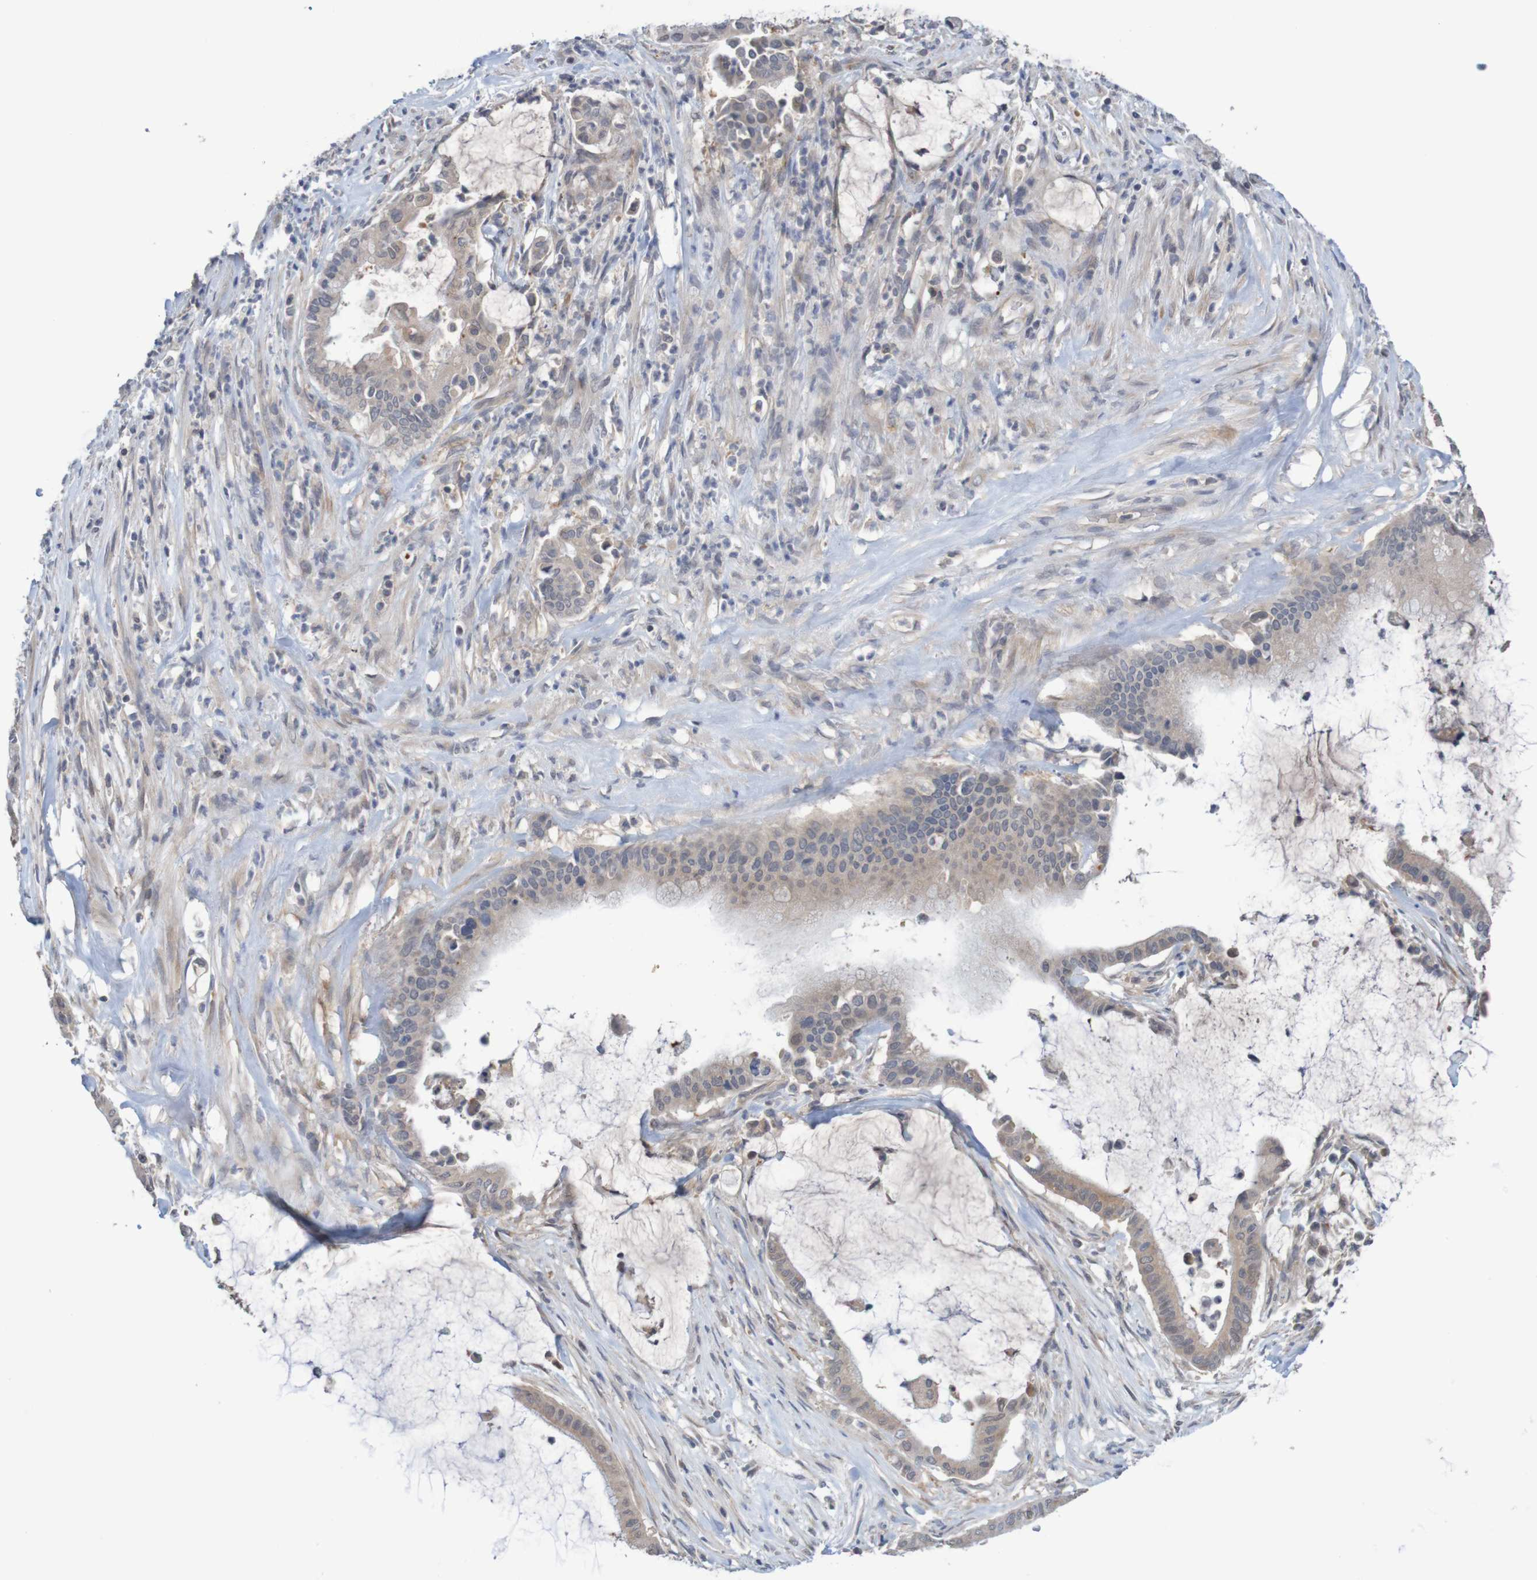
{"staining": {"intensity": "weak", "quantity": ">75%", "location": "cytoplasmic/membranous"}, "tissue": "pancreatic cancer", "cell_type": "Tumor cells", "image_type": "cancer", "snomed": [{"axis": "morphology", "description": "Adenocarcinoma, NOS"}, {"axis": "topography", "description": "Pancreas"}], "caption": "Protein staining of pancreatic adenocarcinoma tissue exhibits weak cytoplasmic/membranous expression in about >75% of tumor cells. (IHC, brightfield microscopy, high magnification).", "gene": "ANKK1", "patient": {"sex": "male", "age": 41}}